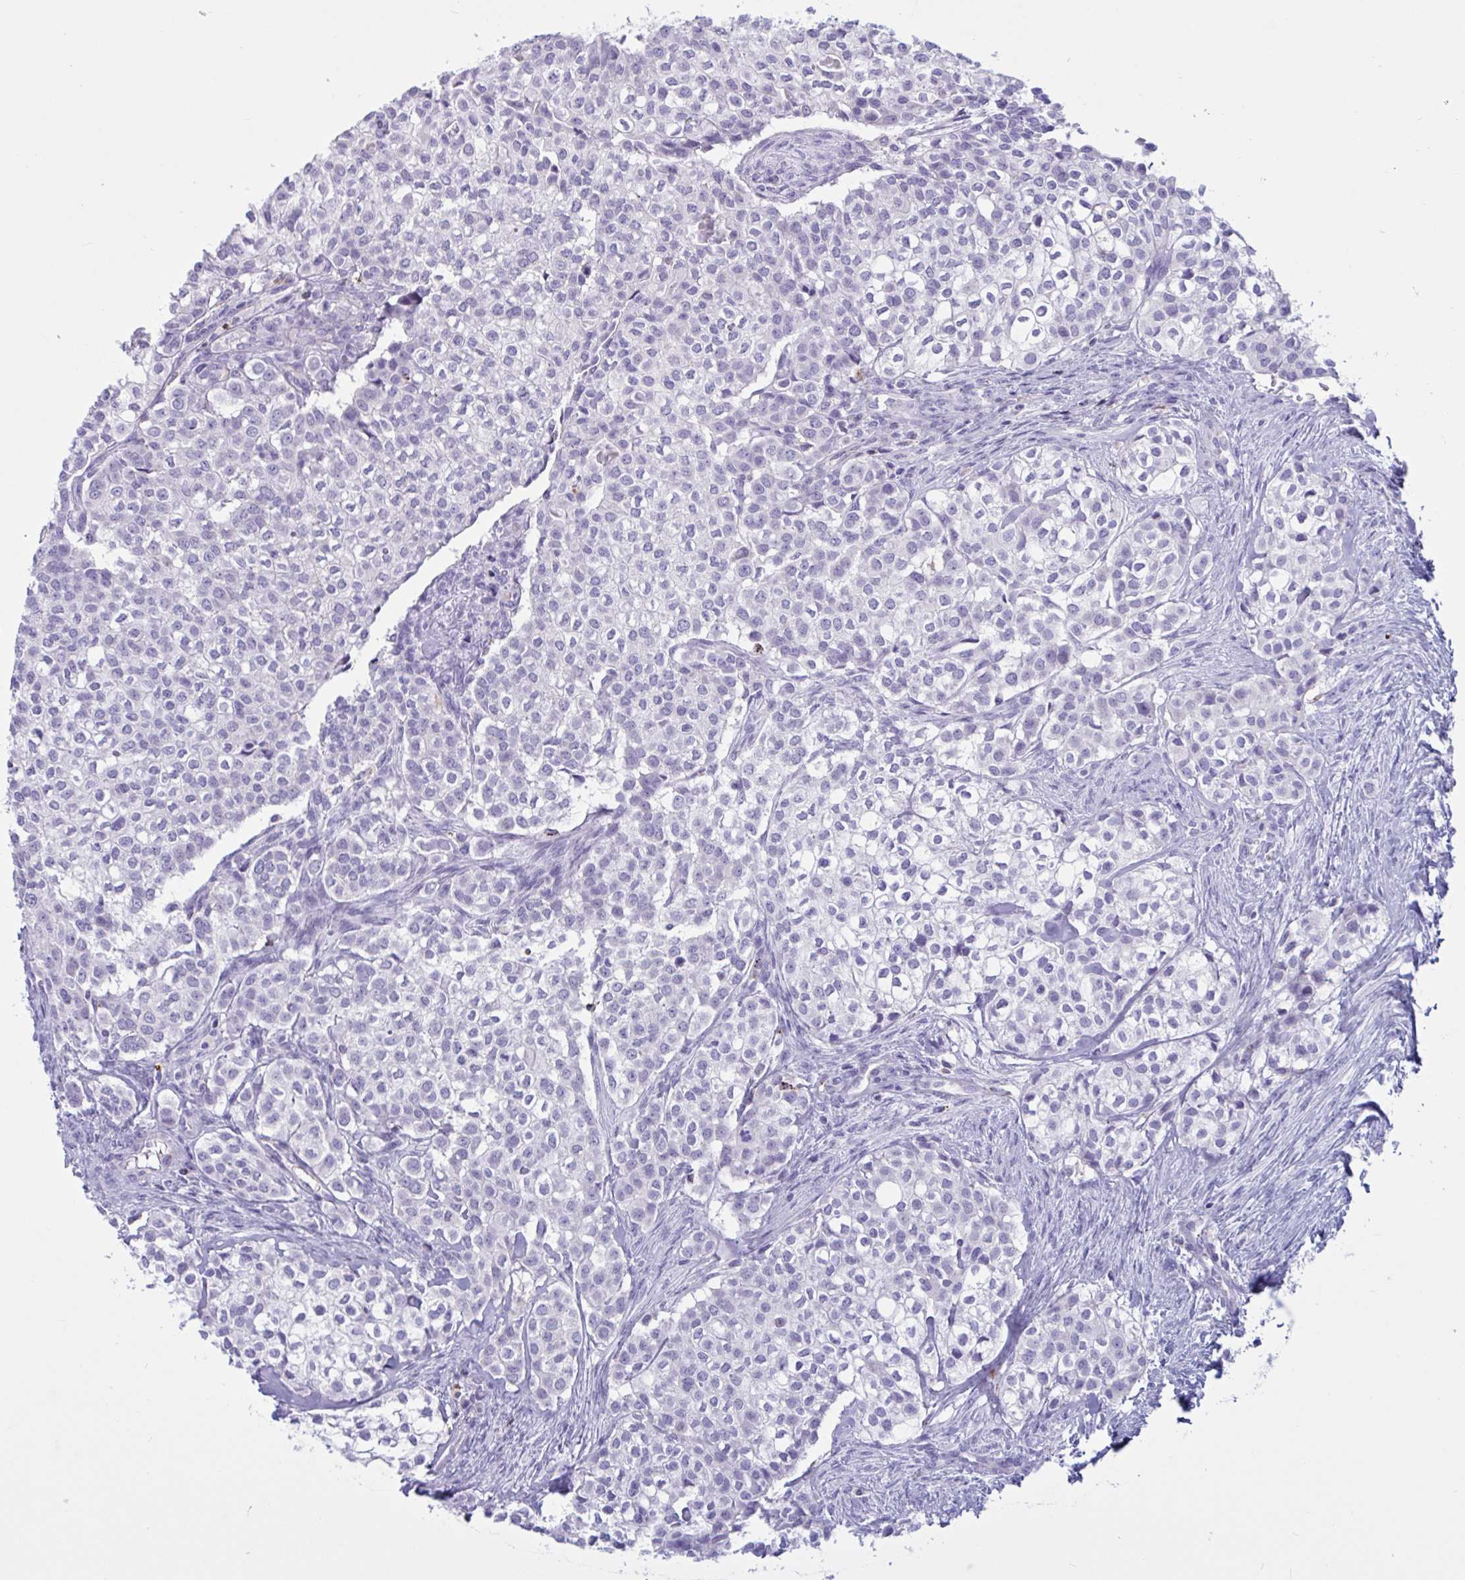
{"staining": {"intensity": "negative", "quantity": "none", "location": "none"}, "tissue": "head and neck cancer", "cell_type": "Tumor cells", "image_type": "cancer", "snomed": [{"axis": "morphology", "description": "Adenocarcinoma, NOS"}, {"axis": "topography", "description": "Head-Neck"}], "caption": "Immunohistochemistry (IHC) of head and neck adenocarcinoma demonstrates no expression in tumor cells.", "gene": "XCL1", "patient": {"sex": "male", "age": 81}}